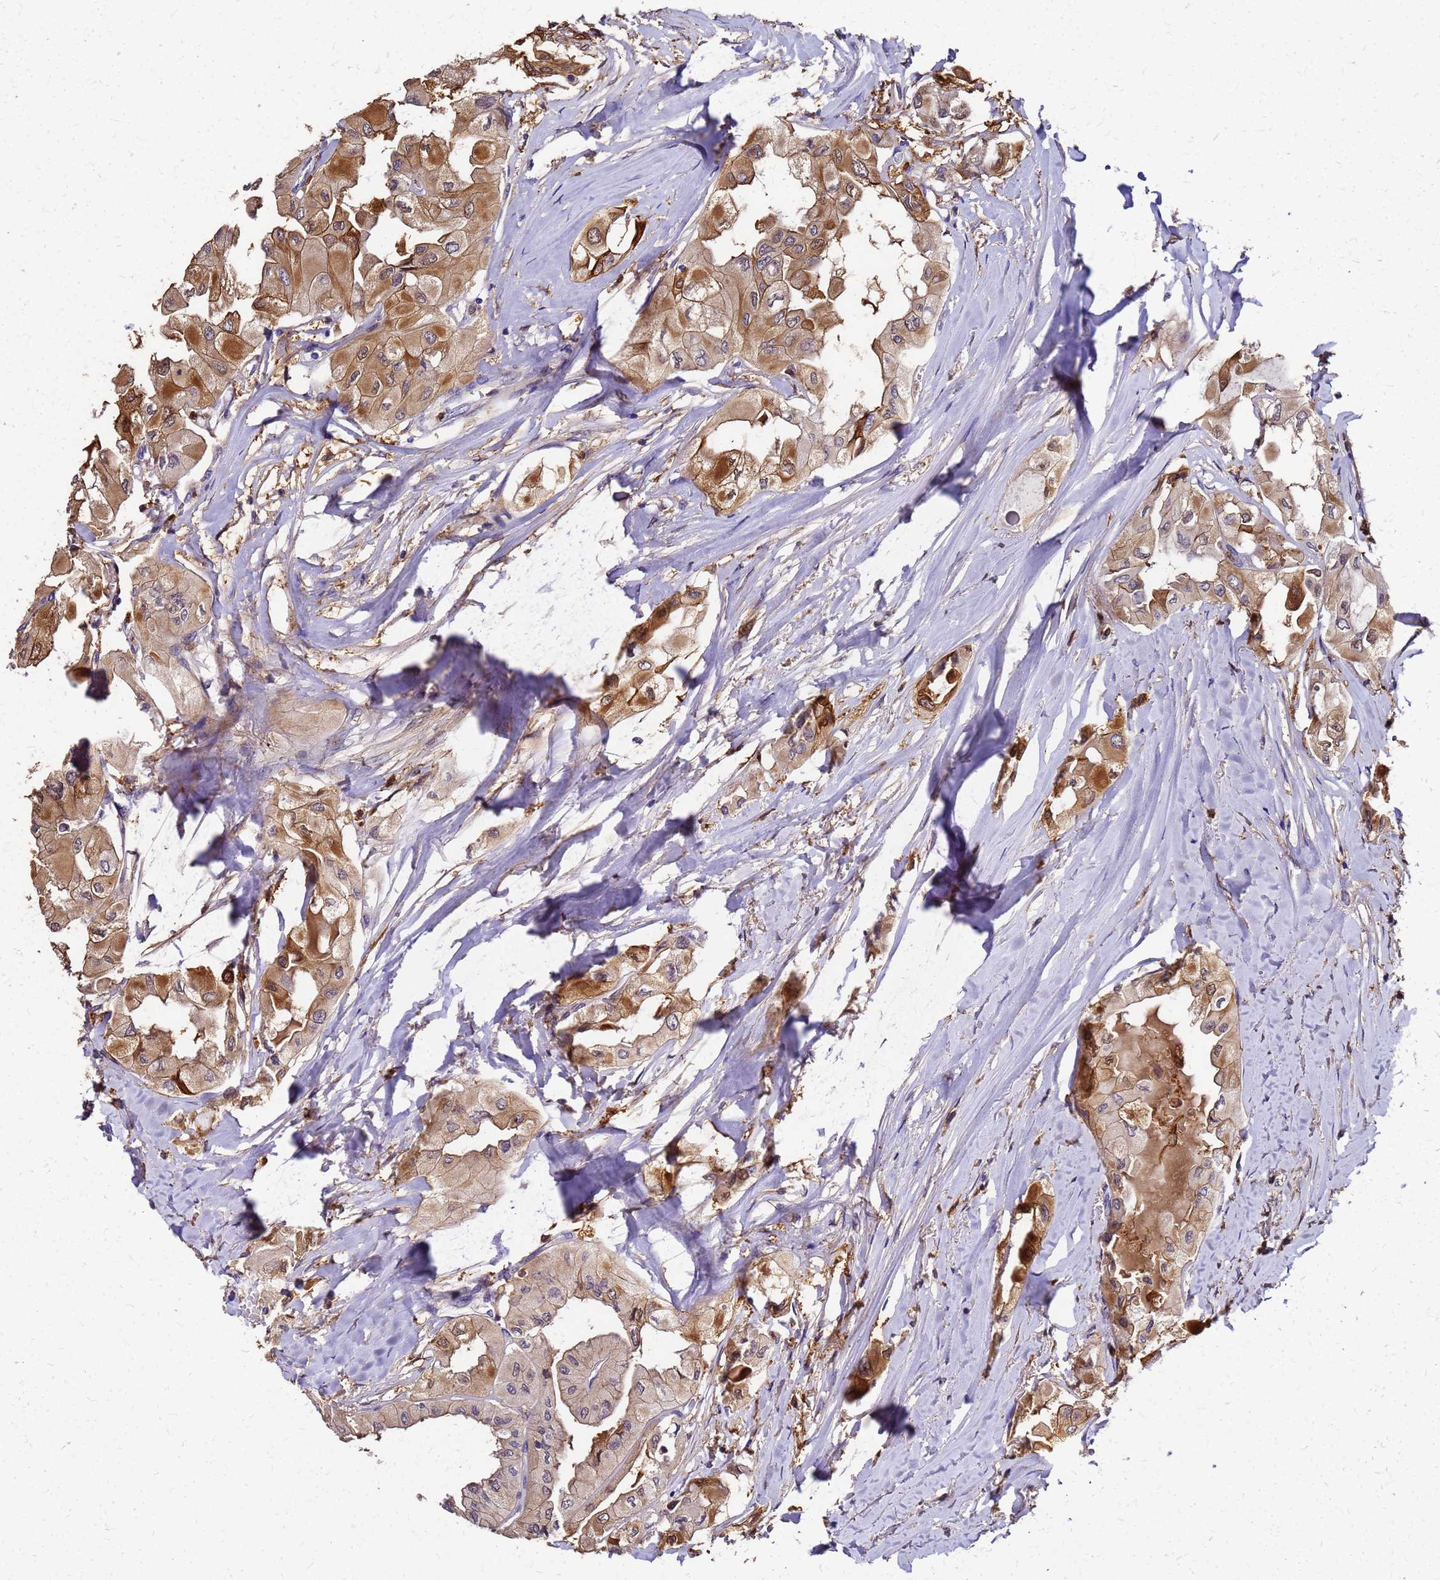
{"staining": {"intensity": "strong", "quantity": "25%-75%", "location": "cytoplasmic/membranous,nuclear"}, "tissue": "thyroid cancer", "cell_type": "Tumor cells", "image_type": "cancer", "snomed": [{"axis": "morphology", "description": "Normal tissue, NOS"}, {"axis": "morphology", "description": "Papillary adenocarcinoma, NOS"}, {"axis": "topography", "description": "Thyroid gland"}], "caption": "Strong cytoplasmic/membranous and nuclear protein staining is present in approximately 25%-75% of tumor cells in thyroid cancer (papillary adenocarcinoma).", "gene": "S100A11", "patient": {"sex": "female", "age": 59}}